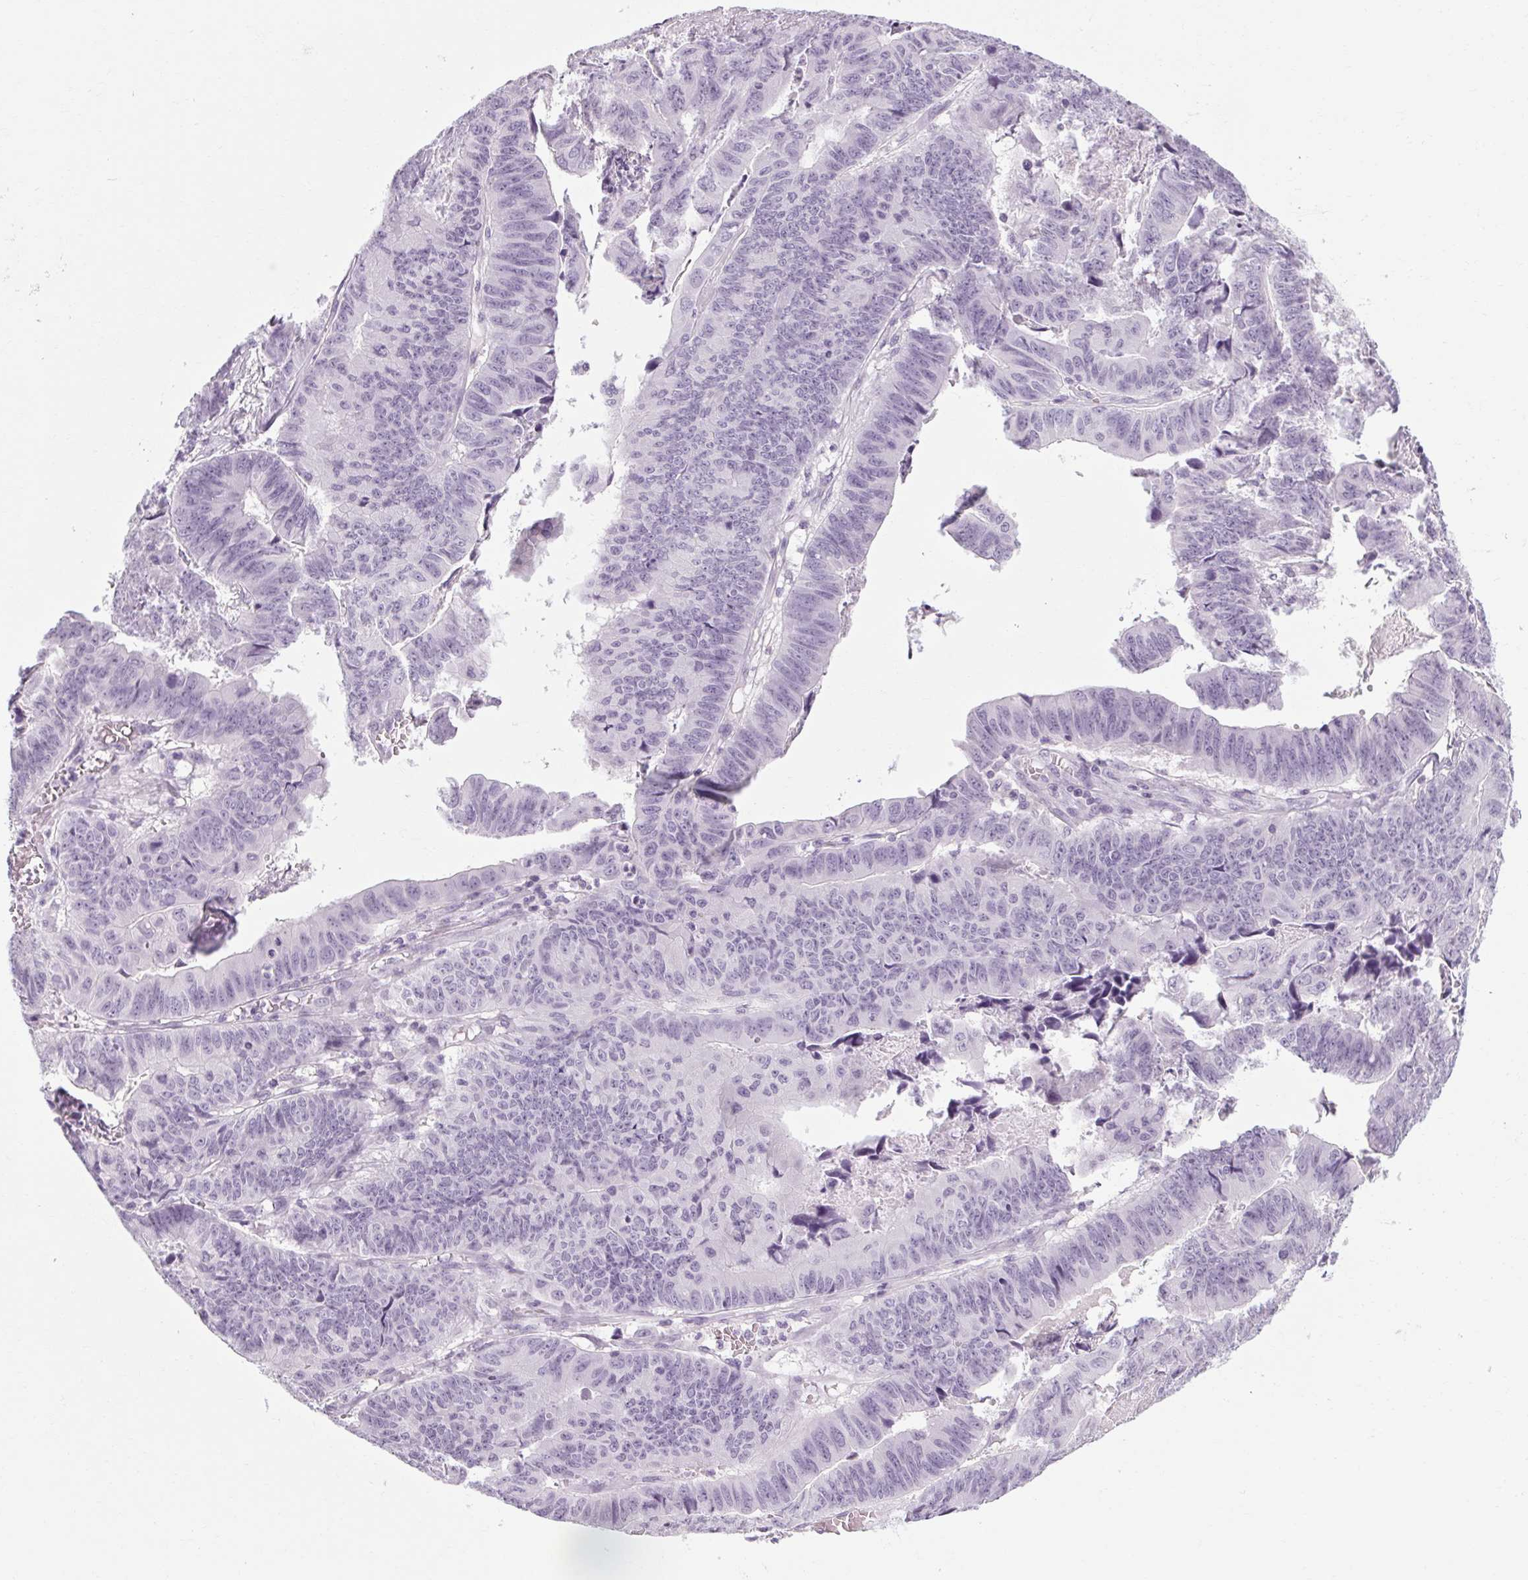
{"staining": {"intensity": "negative", "quantity": "none", "location": "none"}, "tissue": "stomach cancer", "cell_type": "Tumor cells", "image_type": "cancer", "snomed": [{"axis": "morphology", "description": "Adenocarcinoma, NOS"}, {"axis": "topography", "description": "Stomach, lower"}], "caption": "Immunohistochemistry (IHC) image of human stomach cancer stained for a protein (brown), which reveals no staining in tumor cells.", "gene": "POMC", "patient": {"sex": "male", "age": 77}}